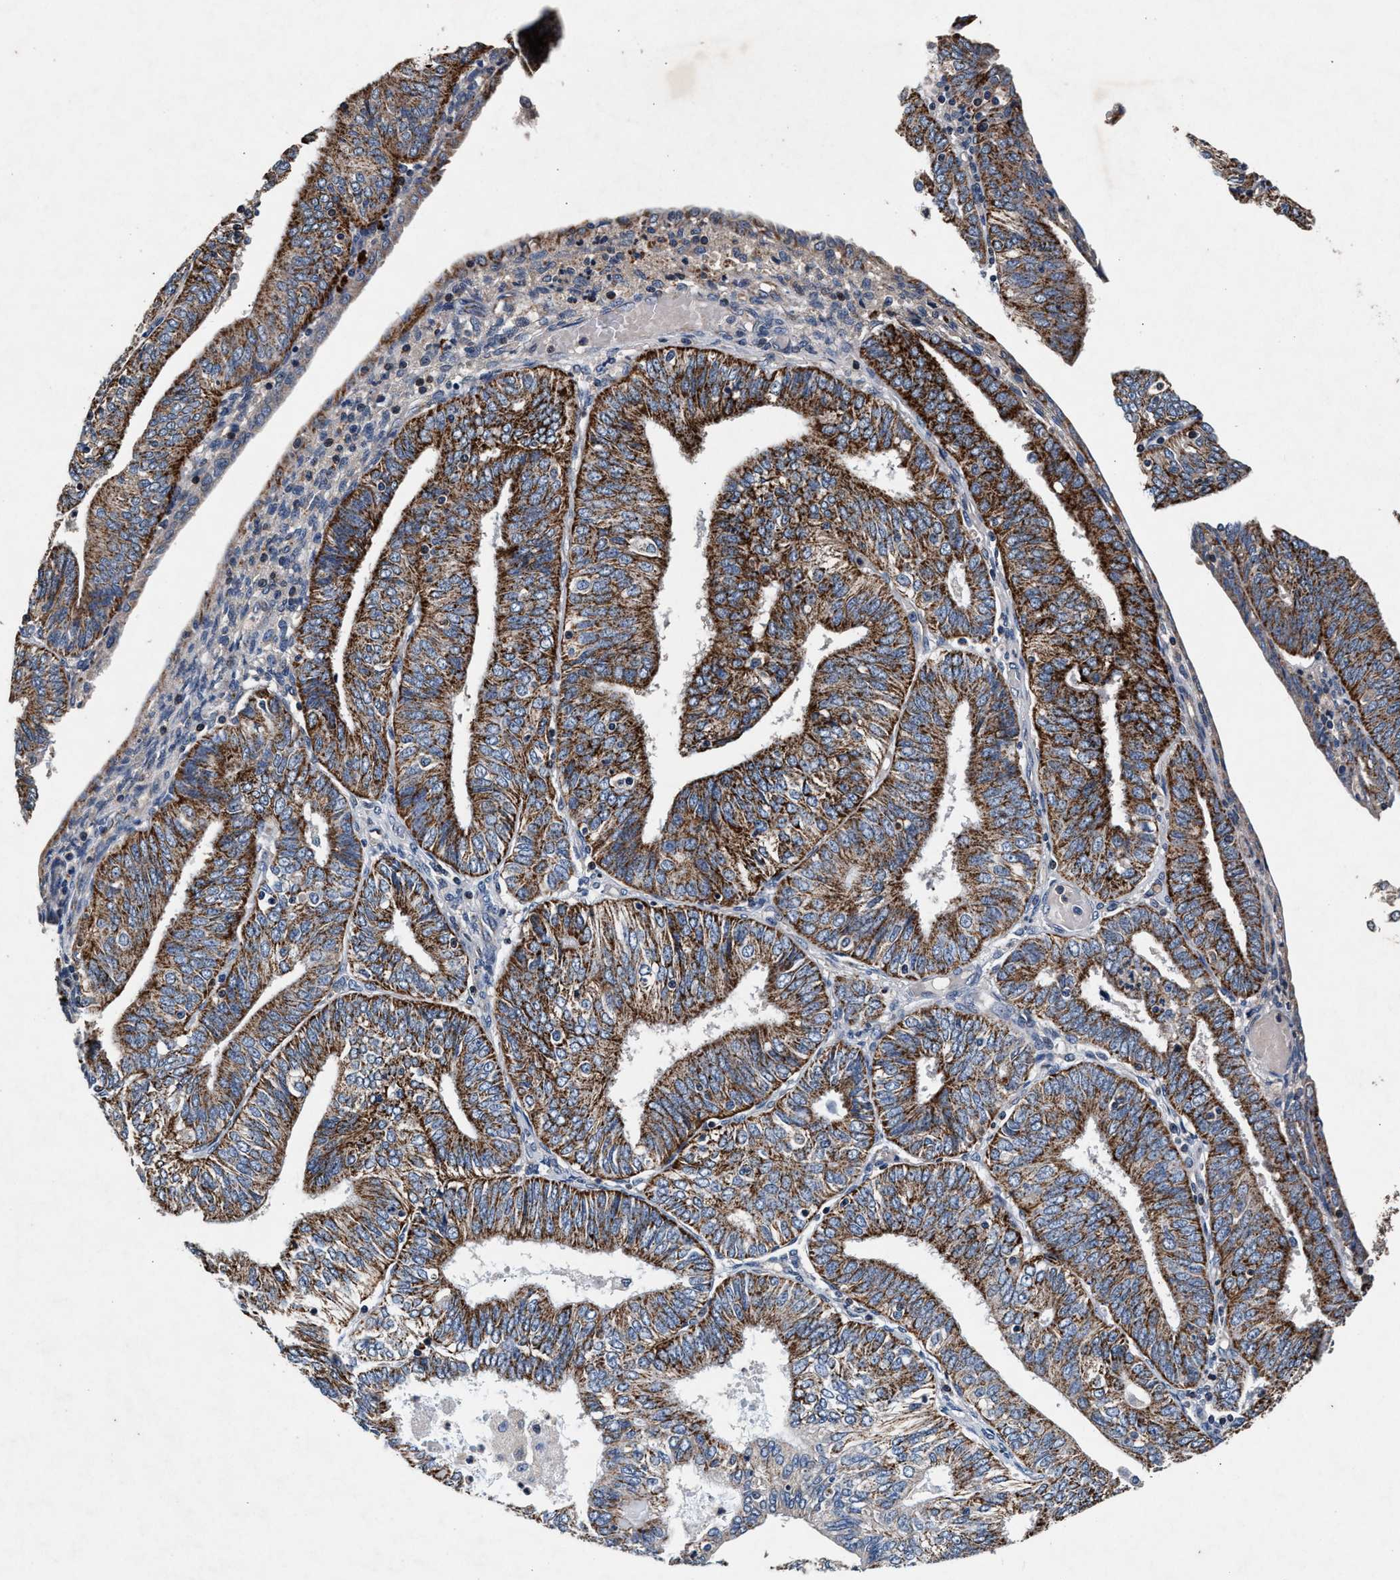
{"staining": {"intensity": "strong", "quantity": ">75%", "location": "cytoplasmic/membranous"}, "tissue": "endometrial cancer", "cell_type": "Tumor cells", "image_type": "cancer", "snomed": [{"axis": "morphology", "description": "Adenocarcinoma, NOS"}, {"axis": "topography", "description": "Endometrium"}], "caption": "This micrograph reveals adenocarcinoma (endometrial) stained with IHC to label a protein in brown. The cytoplasmic/membranous of tumor cells show strong positivity for the protein. Nuclei are counter-stained blue.", "gene": "PKD2L1", "patient": {"sex": "female", "age": 58}}